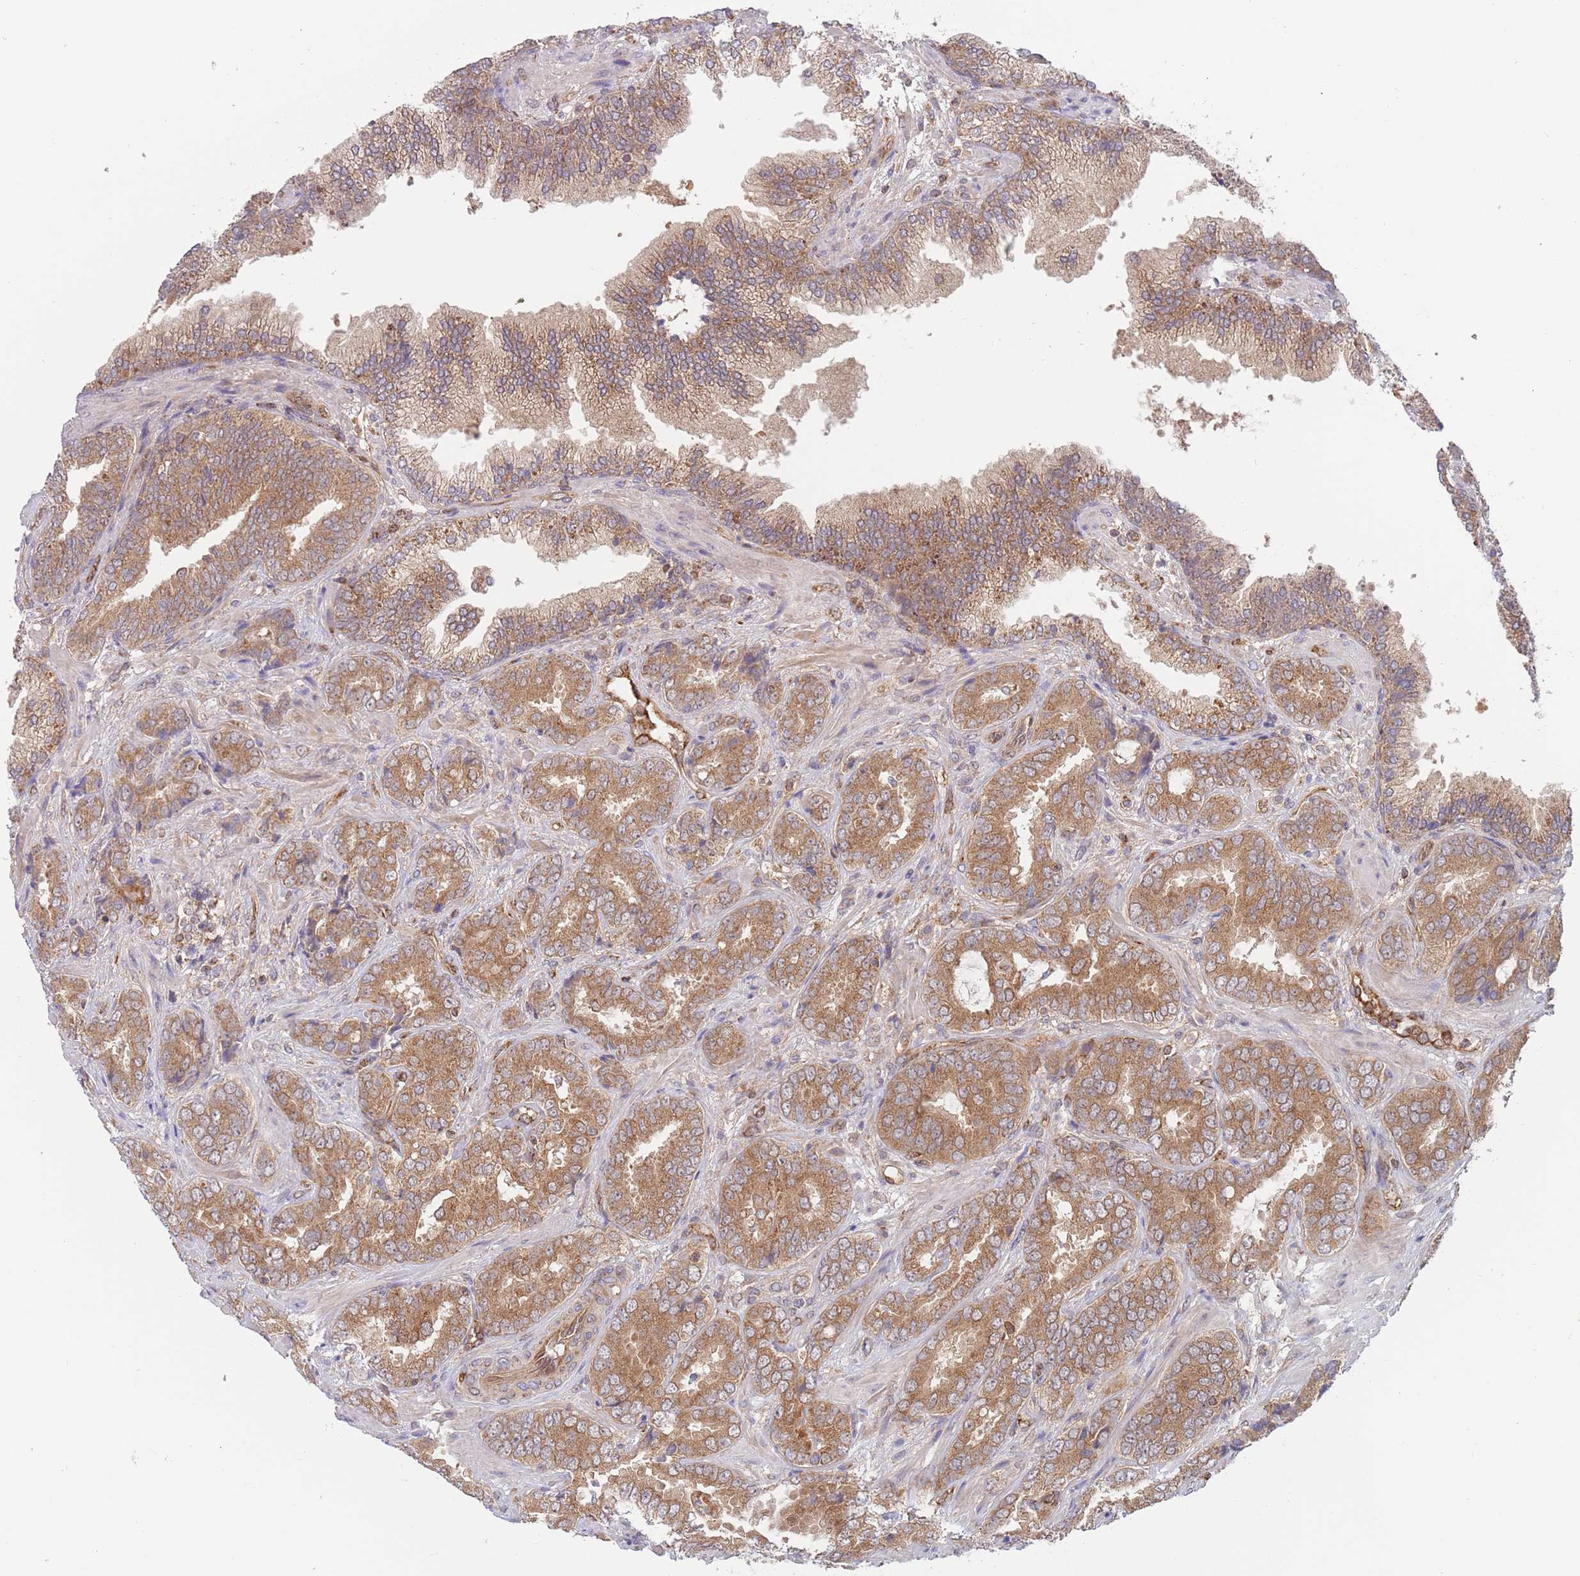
{"staining": {"intensity": "moderate", "quantity": ">75%", "location": "cytoplasmic/membranous"}, "tissue": "prostate cancer", "cell_type": "Tumor cells", "image_type": "cancer", "snomed": [{"axis": "morphology", "description": "Adenocarcinoma, High grade"}, {"axis": "topography", "description": "Prostate"}], "caption": "Protein staining shows moderate cytoplasmic/membranous staining in approximately >75% of tumor cells in prostate cancer (adenocarcinoma (high-grade)).", "gene": "GUK1", "patient": {"sex": "male", "age": 71}}